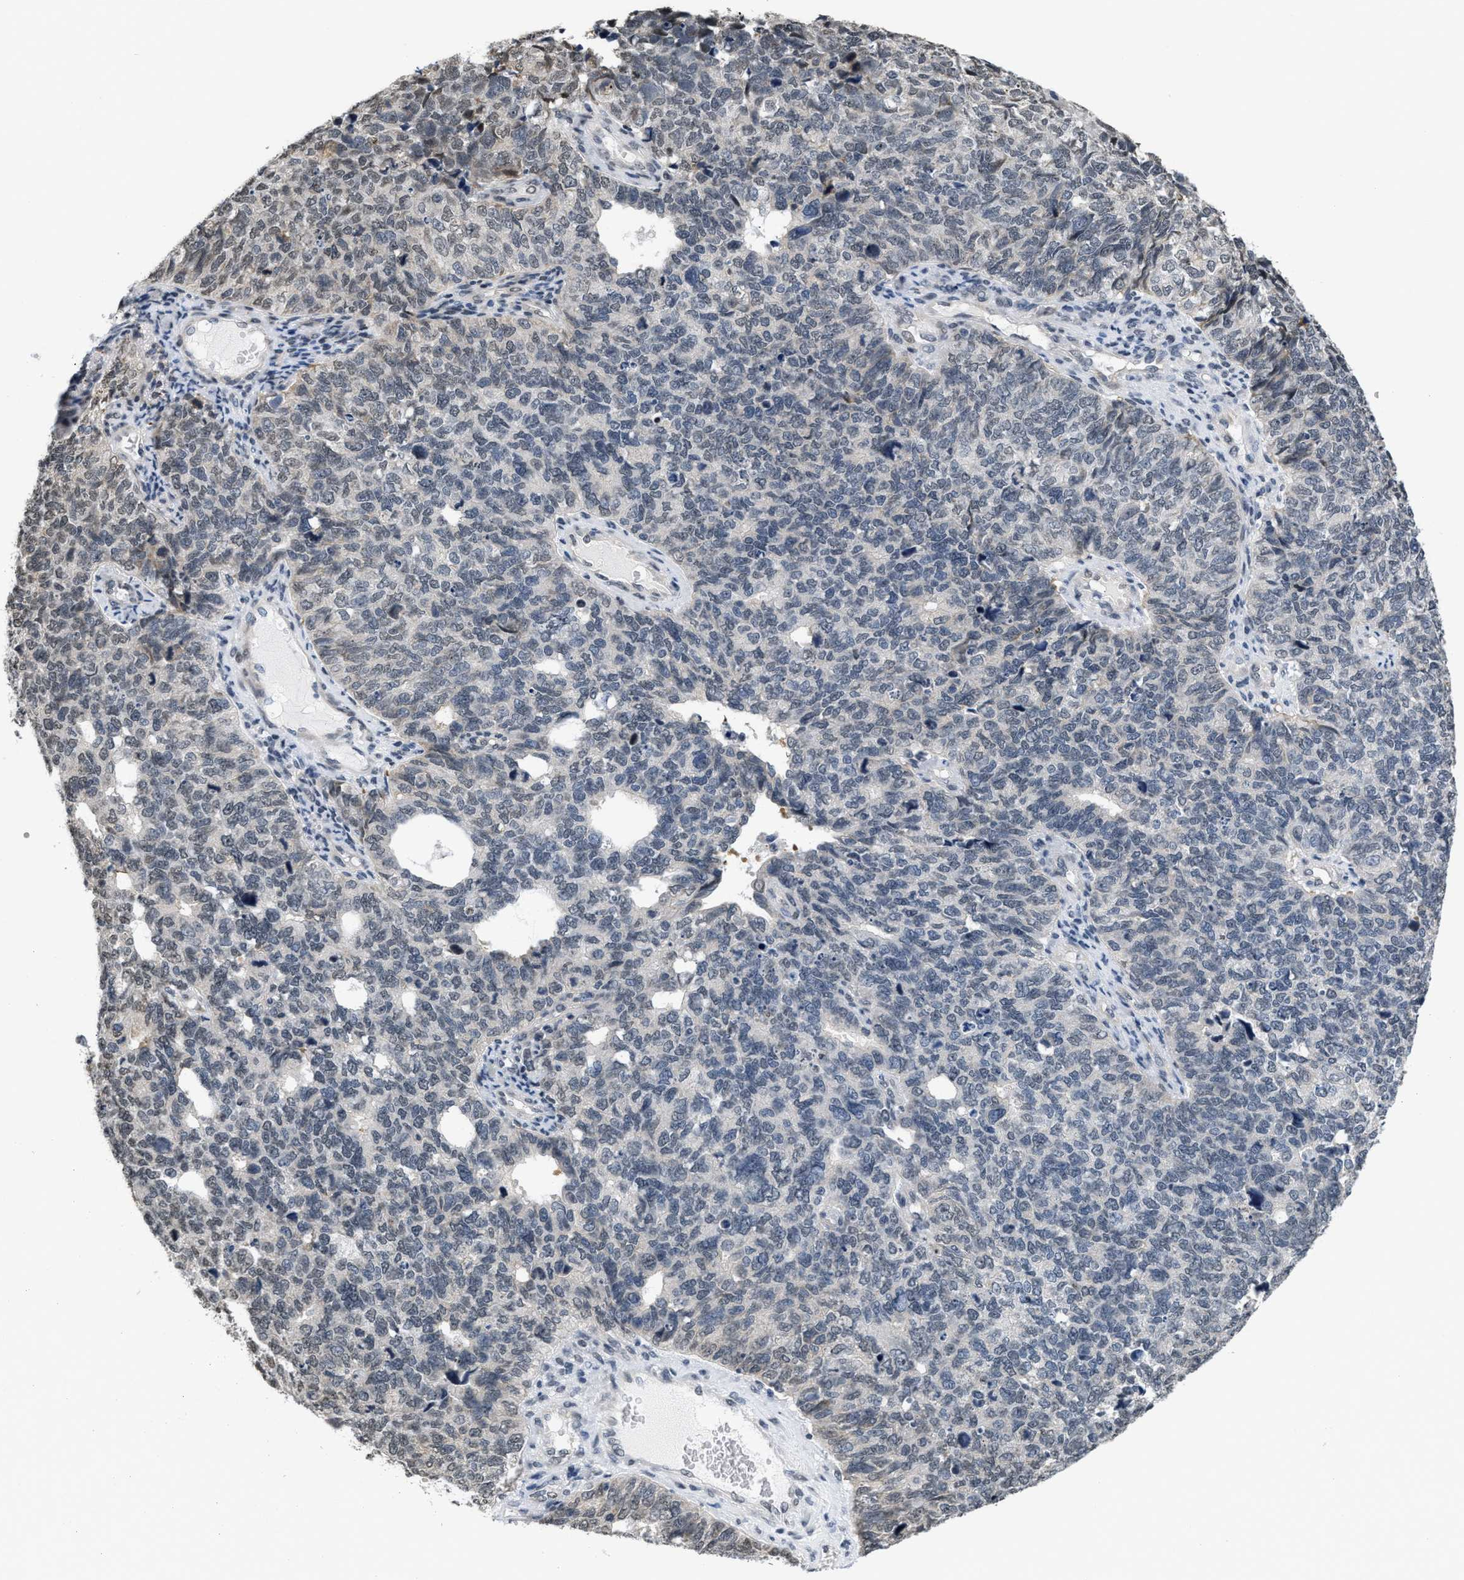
{"staining": {"intensity": "negative", "quantity": "none", "location": "none"}, "tissue": "cervical cancer", "cell_type": "Tumor cells", "image_type": "cancer", "snomed": [{"axis": "morphology", "description": "Squamous cell carcinoma, NOS"}, {"axis": "topography", "description": "Cervix"}], "caption": "The histopathology image demonstrates no staining of tumor cells in cervical cancer (squamous cell carcinoma).", "gene": "RAF1", "patient": {"sex": "female", "age": 63}}